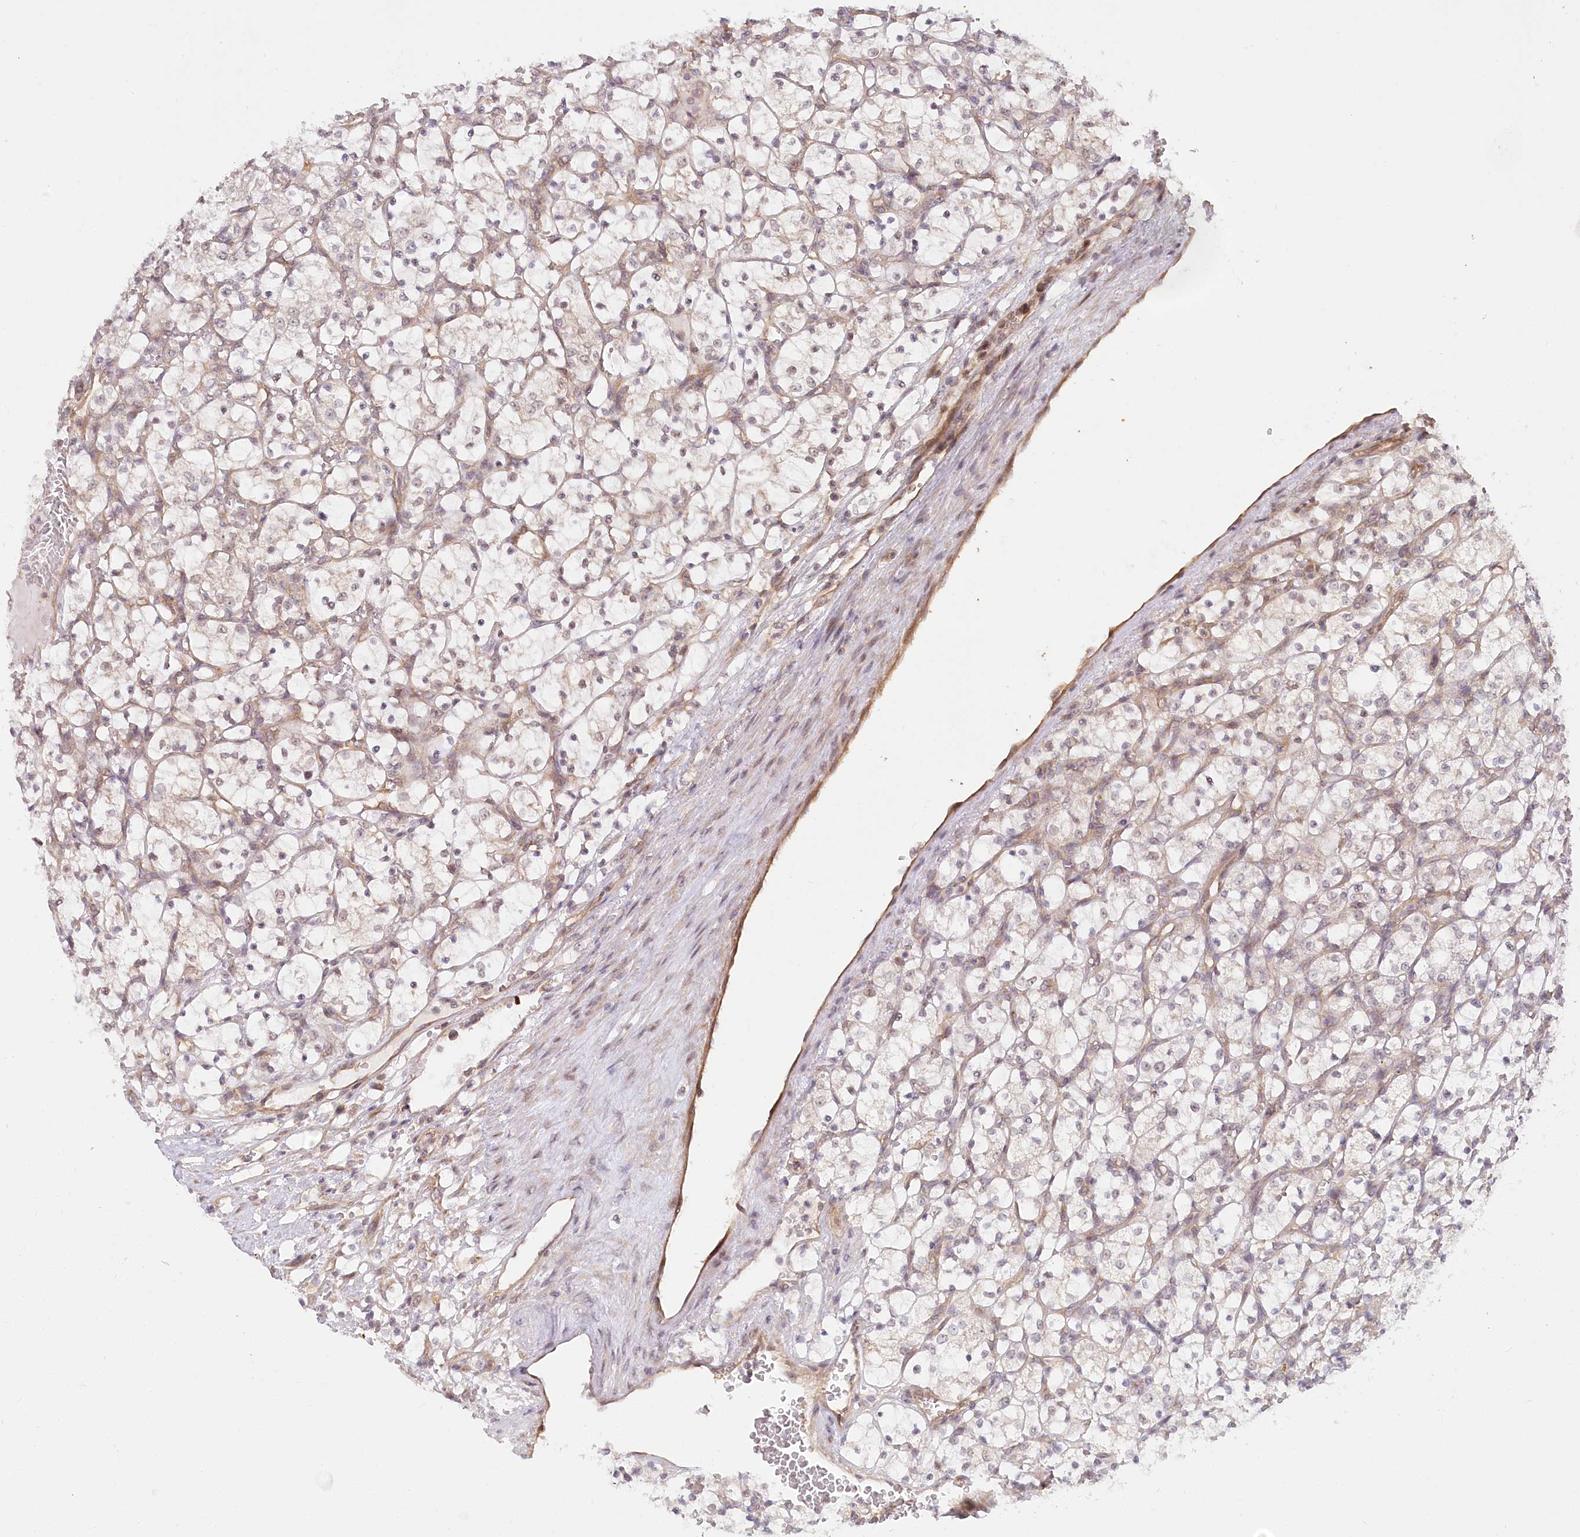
{"staining": {"intensity": "negative", "quantity": "none", "location": "none"}, "tissue": "renal cancer", "cell_type": "Tumor cells", "image_type": "cancer", "snomed": [{"axis": "morphology", "description": "Adenocarcinoma, NOS"}, {"axis": "topography", "description": "Kidney"}], "caption": "A histopathology image of human renal cancer is negative for staining in tumor cells.", "gene": "CEP70", "patient": {"sex": "female", "age": 69}}